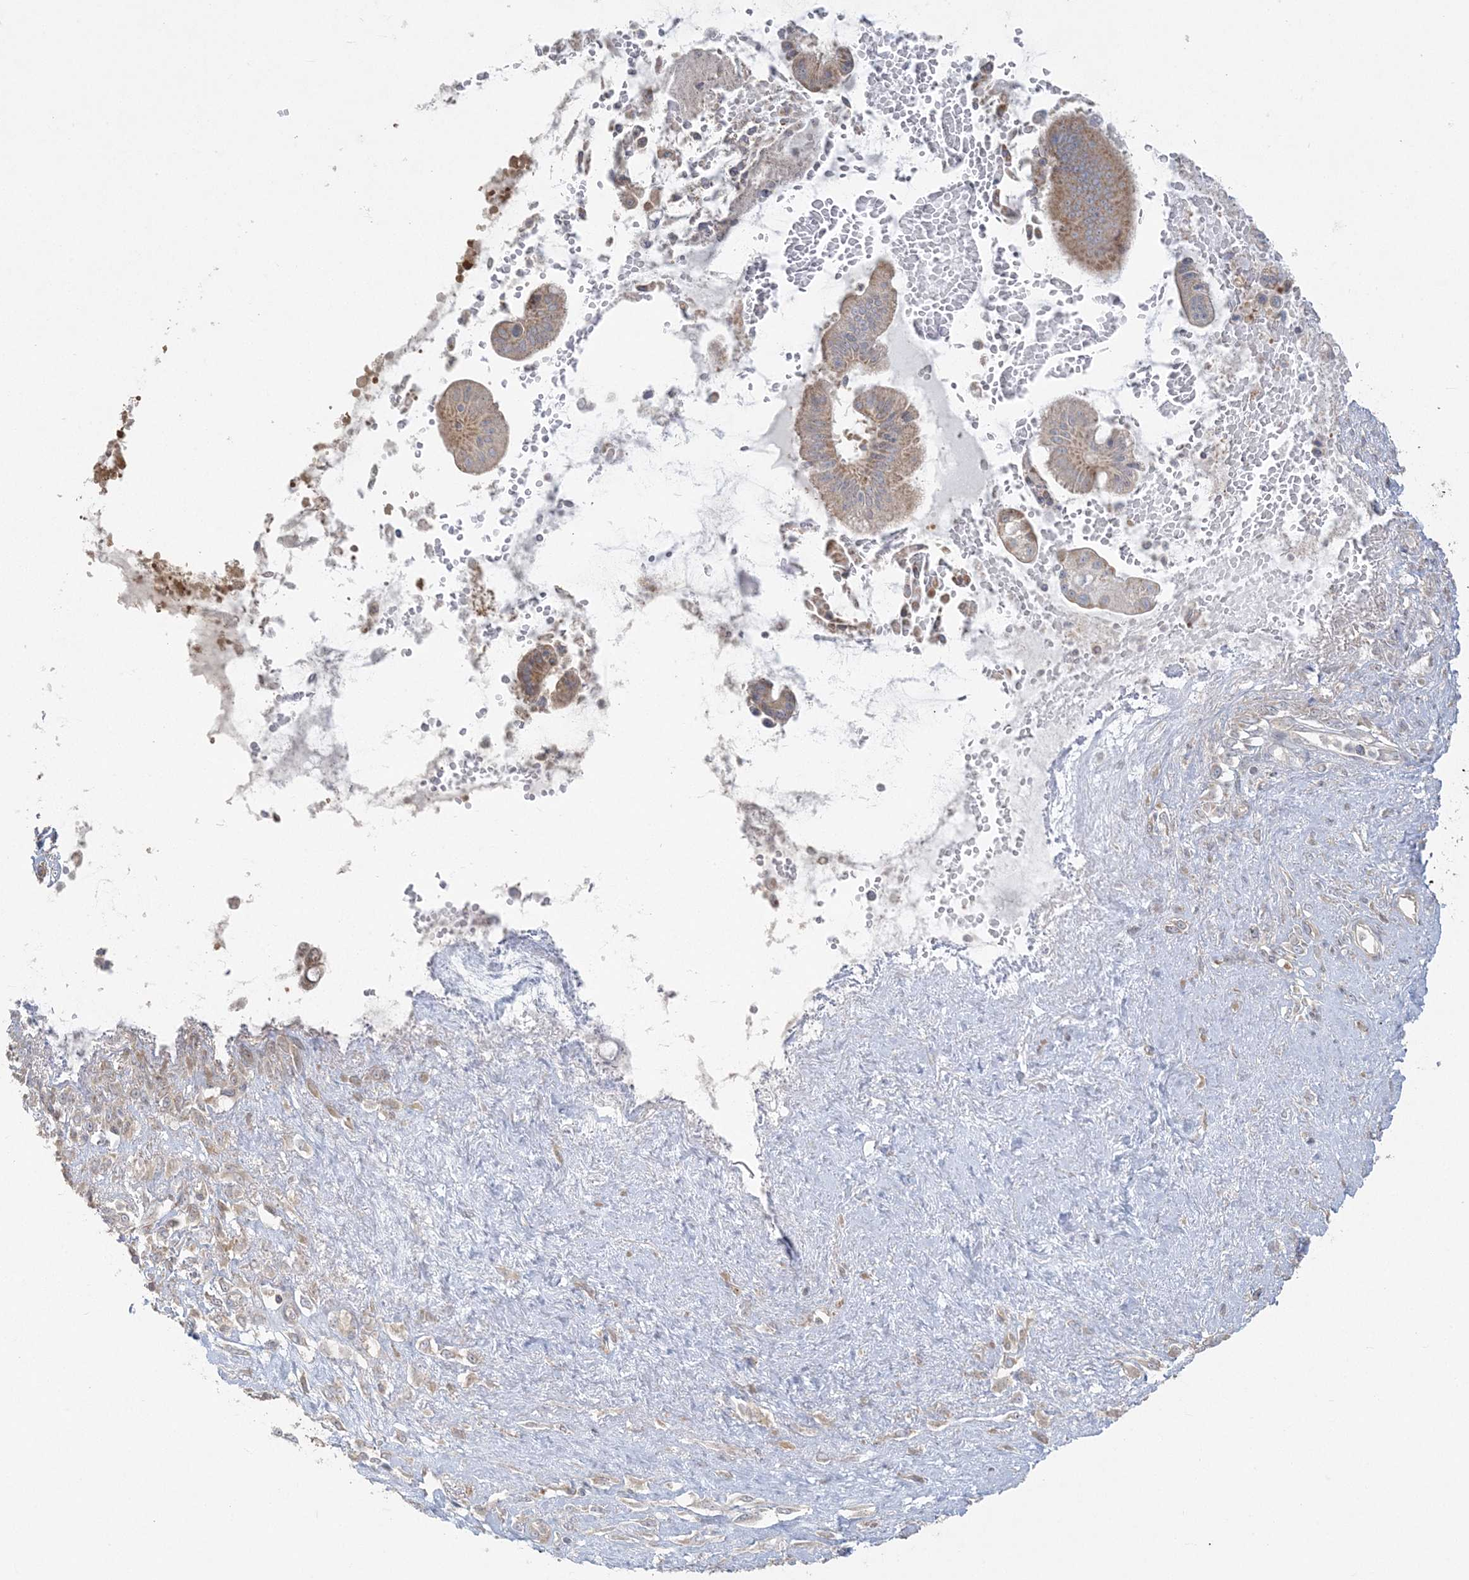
{"staining": {"intensity": "moderate", "quantity": ">75%", "location": "cytoplasmic/membranous"}, "tissue": "pancreatic cancer", "cell_type": "Tumor cells", "image_type": "cancer", "snomed": [{"axis": "morphology", "description": "Inflammation, NOS"}, {"axis": "morphology", "description": "Adenocarcinoma, NOS"}, {"axis": "topography", "description": "Pancreas"}], "caption": "Immunohistochemistry (IHC) image of neoplastic tissue: pancreatic cancer (adenocarcinoma) stained using IHC exhibits medium levels of moderate protein expression localized specifically in the cytoplasmic/membranous of tumor cells, appearing as a cytoplasmic/membranous brown color.", "gene": "ZC3H6", "patient": {"sex": "female", "age": 56}}